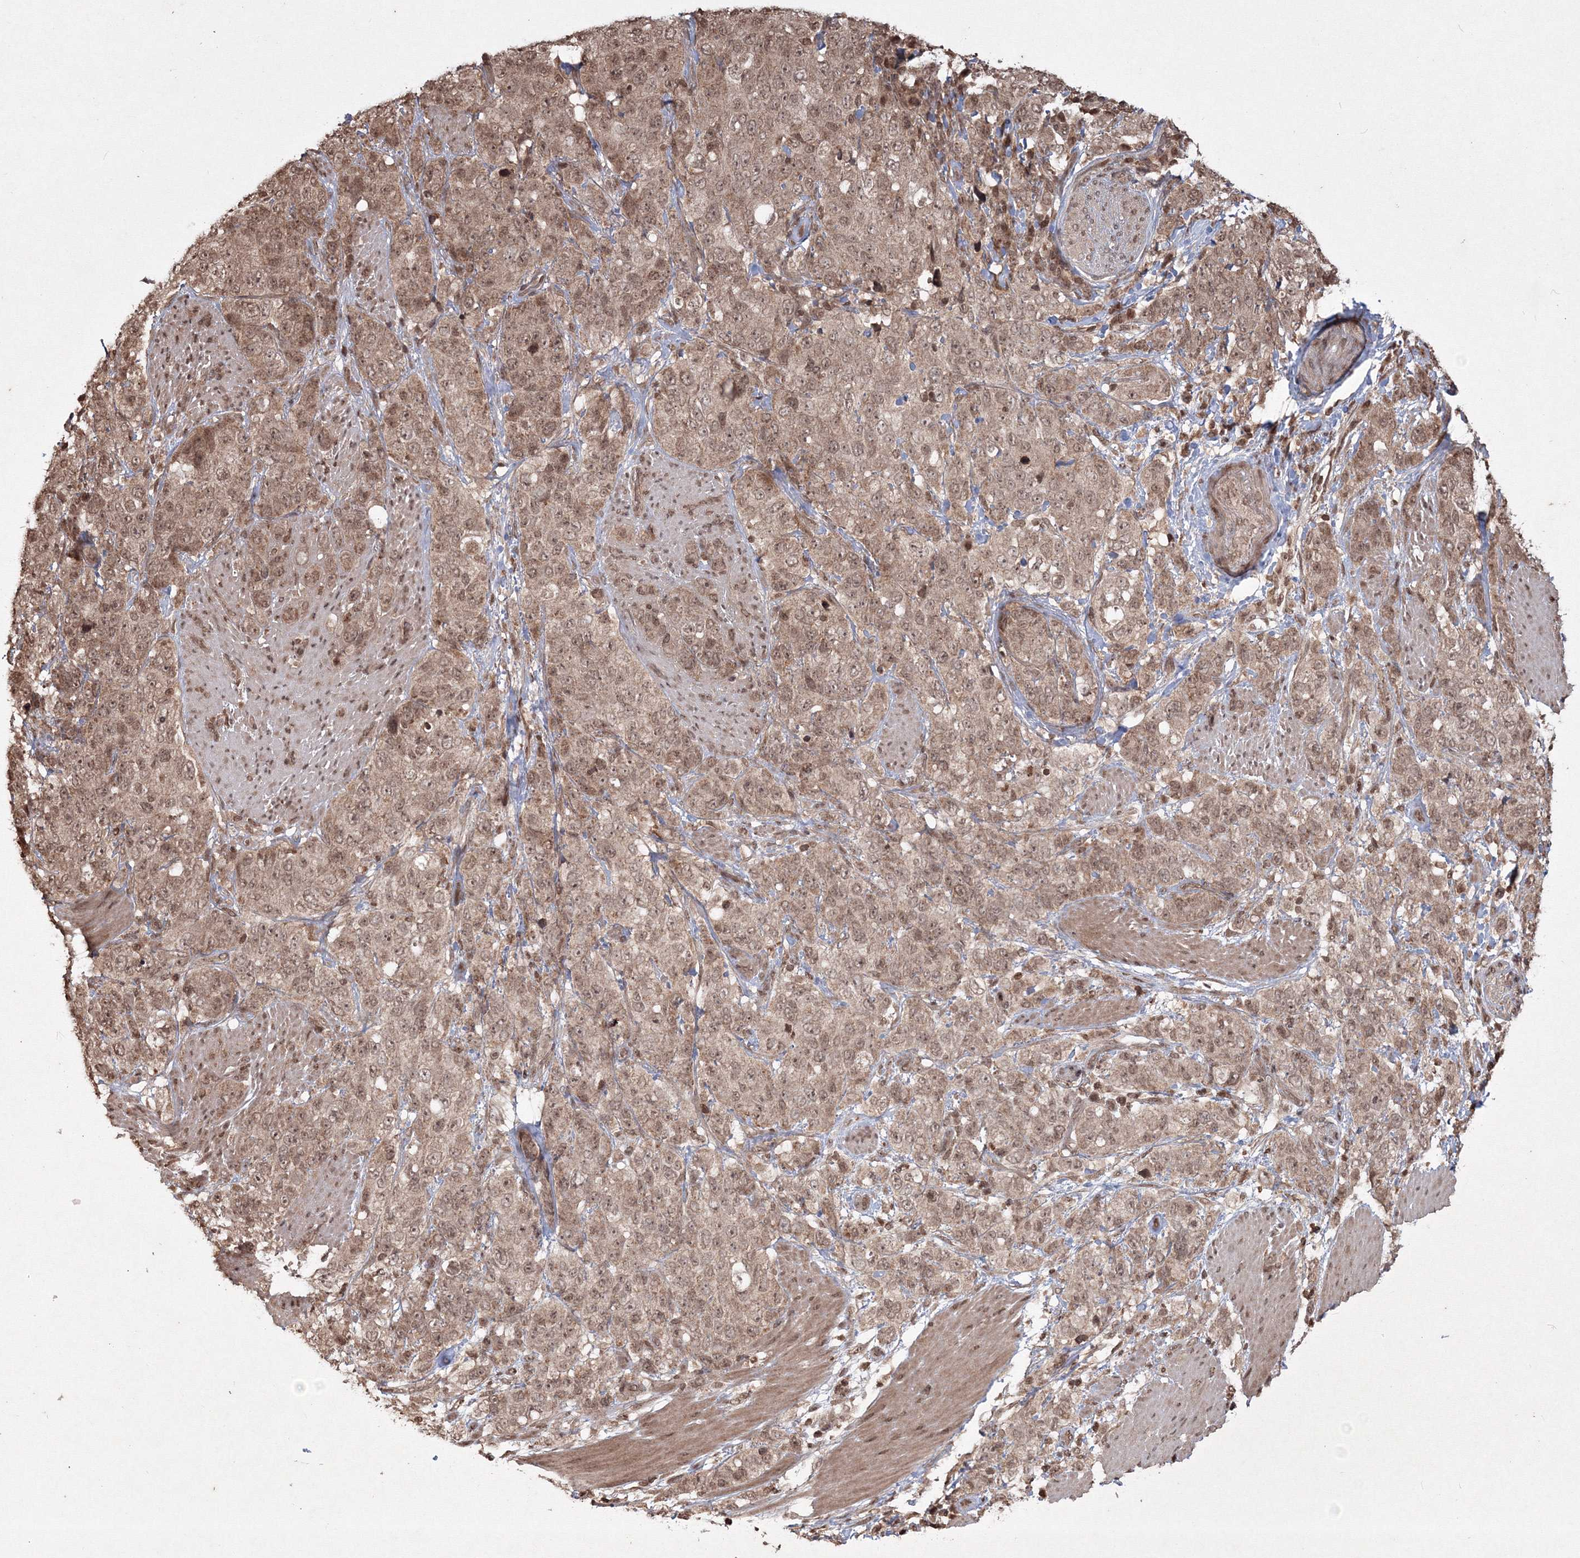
{"staining": {"intensity": "moderate", "quantity": ">75%", "location": "cytoplasmic/membranous,nuclear"}, "tissue": "stomach cancer", "cell_type": "Tumor cells", "image_type": "cancer", "snomed": [{"axis": "morphology", "description": "Adenocarcinoma, NOS"}, {"axis": "topography", "description": "Stomach"}], "caption": "Moderate cytoplasmic/membranous and nuclear staining for a protein is appreciated in approximately >75% of tumor cells of stomach cancer using IHC.", "gene": "PEX13", "patient": {"sex": "male", "age": 48}}